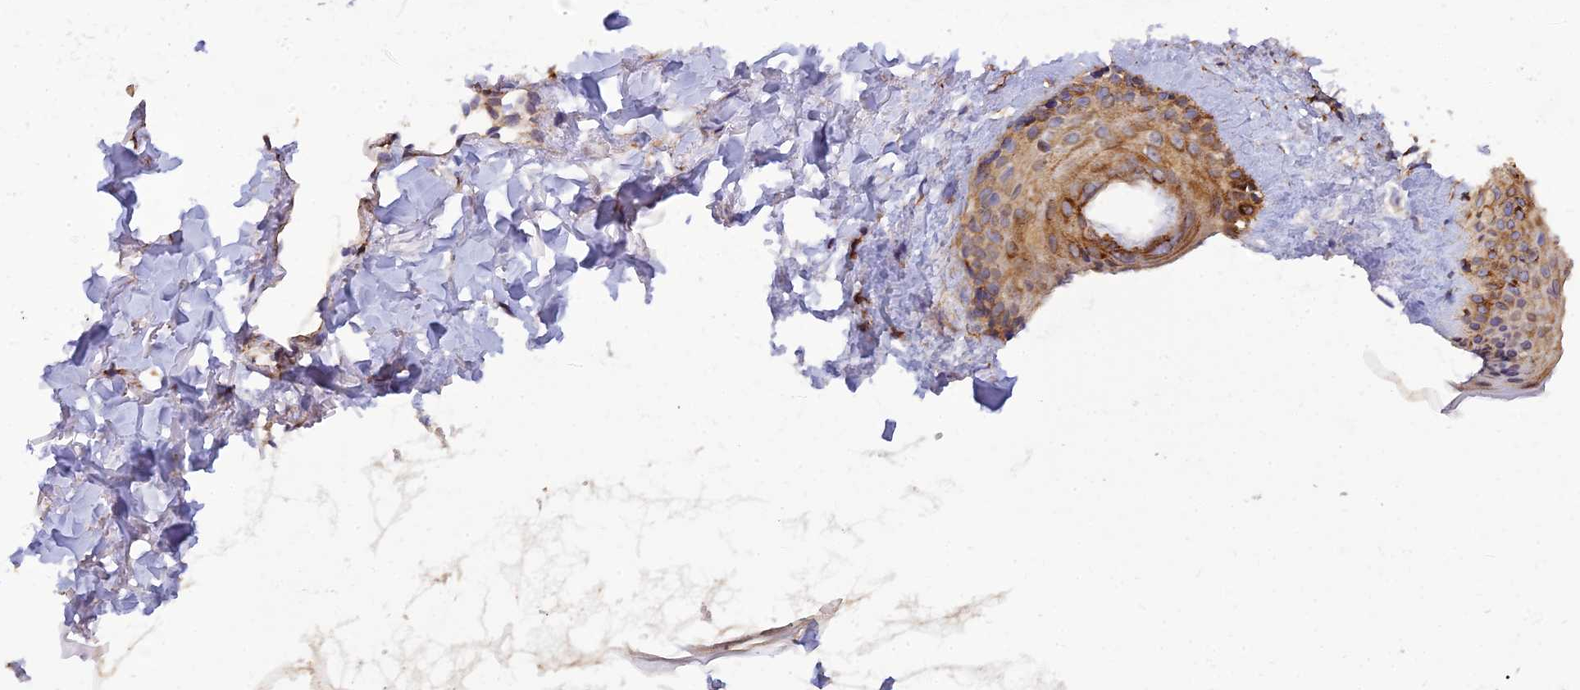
{"staining": {"intensity": "moderate", "quantity": "25%-75%", "location": "cytoplasmic/membranous"}, "tissue": "skin", "cell_type": "Fibroblasts", "image_type": "normal", "snomed": [{"axis": "morphology", "description": "Normal tissue, NOS"}, {"axis": "topography", "description": "Skin"}], "caption": "This image reveals immunohistochemistry staining of benign human skin, with medium moderate cytoplasmic/membranous staining in approximately 25%-75% of fibroblasts.", "gene": "ARL8A", "patient": {"sex": "female", "age": 58}}